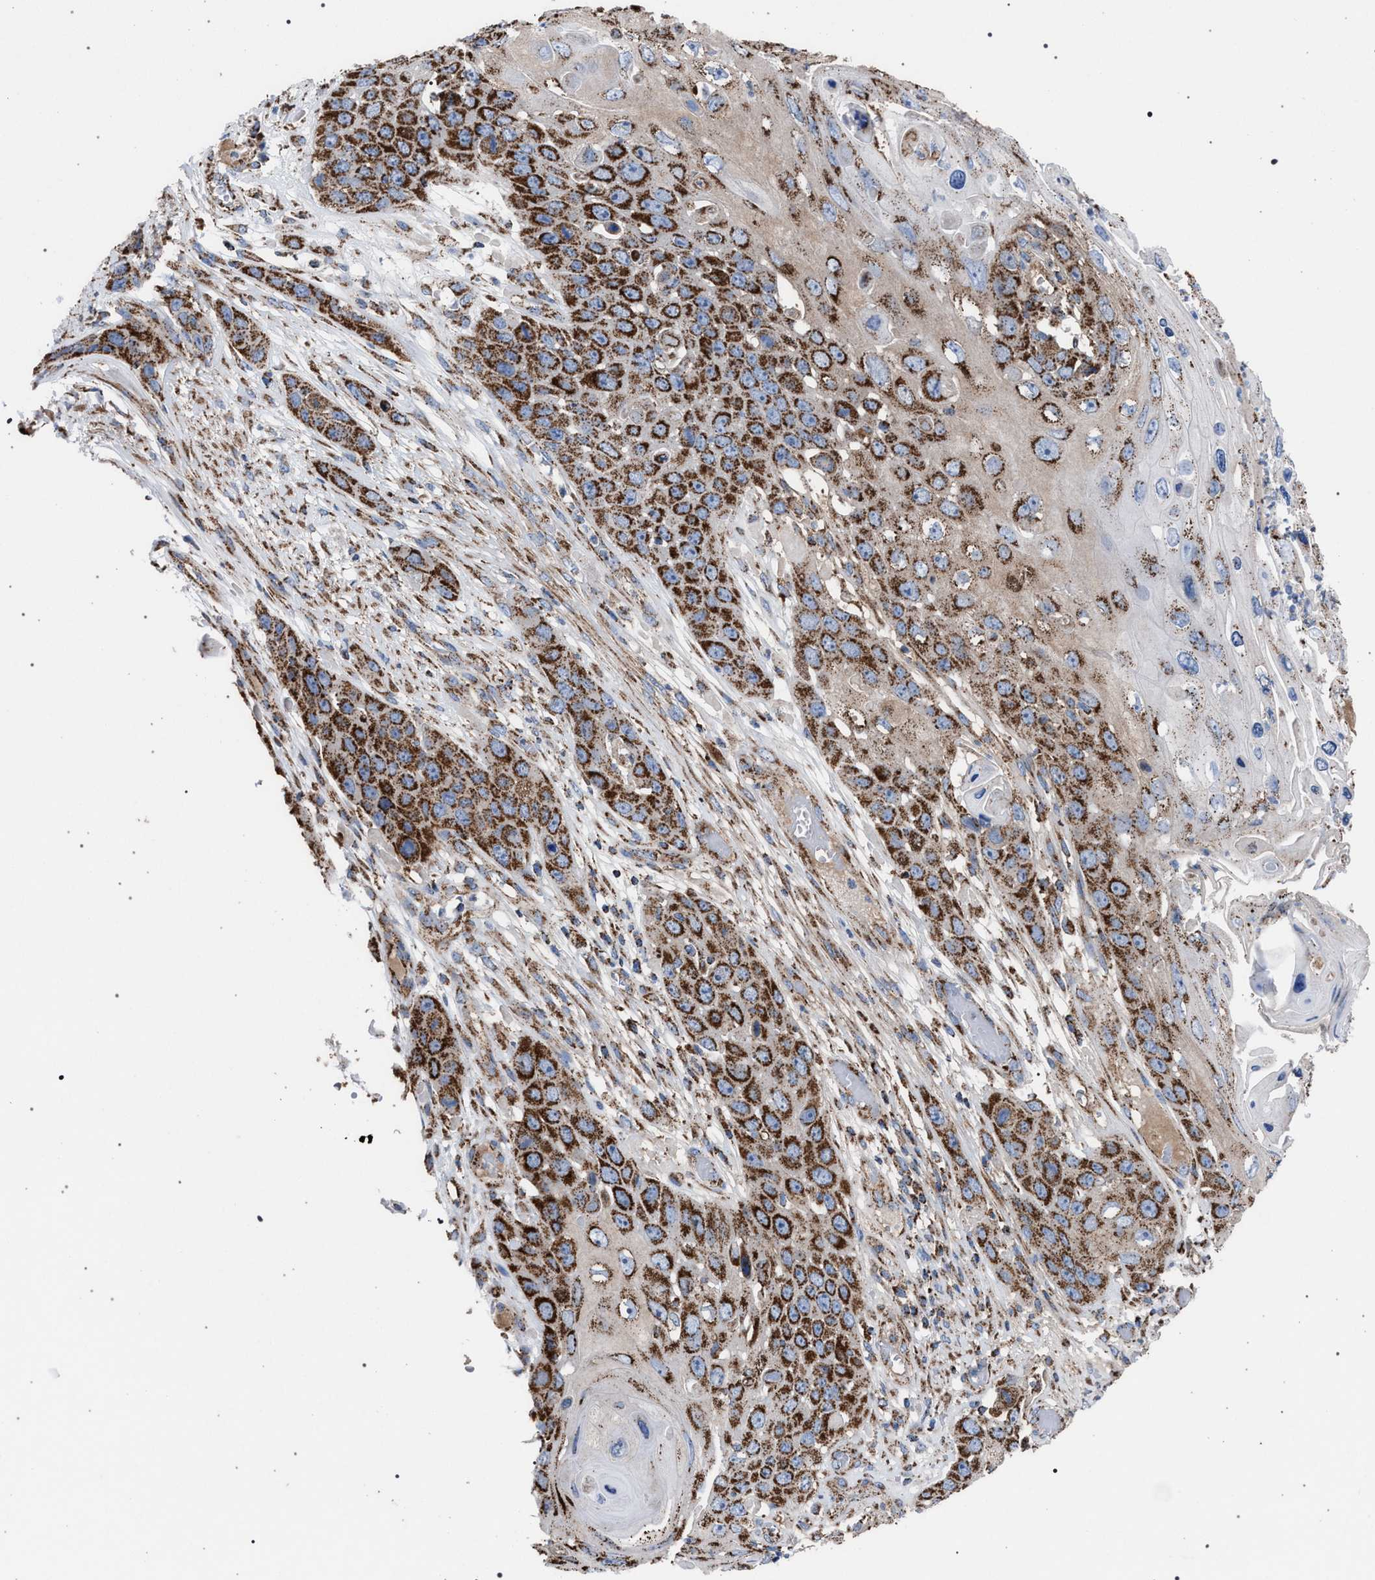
{"staining": {"intensity": "strong", "quantity": ">75%", "location": "cytoplasmic/membranous"}, "tissue": "skin cancer", "cell_type": "Tumor cells", "image_type": "cancer", "snomed": [{"axis": "morphology", "description": "Squamous cell carcinoma, NOS"}, {"axis": "topography", "description": "Skin"}], "caption": "Immunohistochemistry (IHC) of human skin cancer (squamous cell carcinoma) shows high levels of strong cytoplasmic/membranous staining in about >75% of tumor cells. The protein of interest is shown in brown color, while the nuclei are stained blue.", "gene": "VPS13A", "patient": {"sex": "male", "age": 55}}